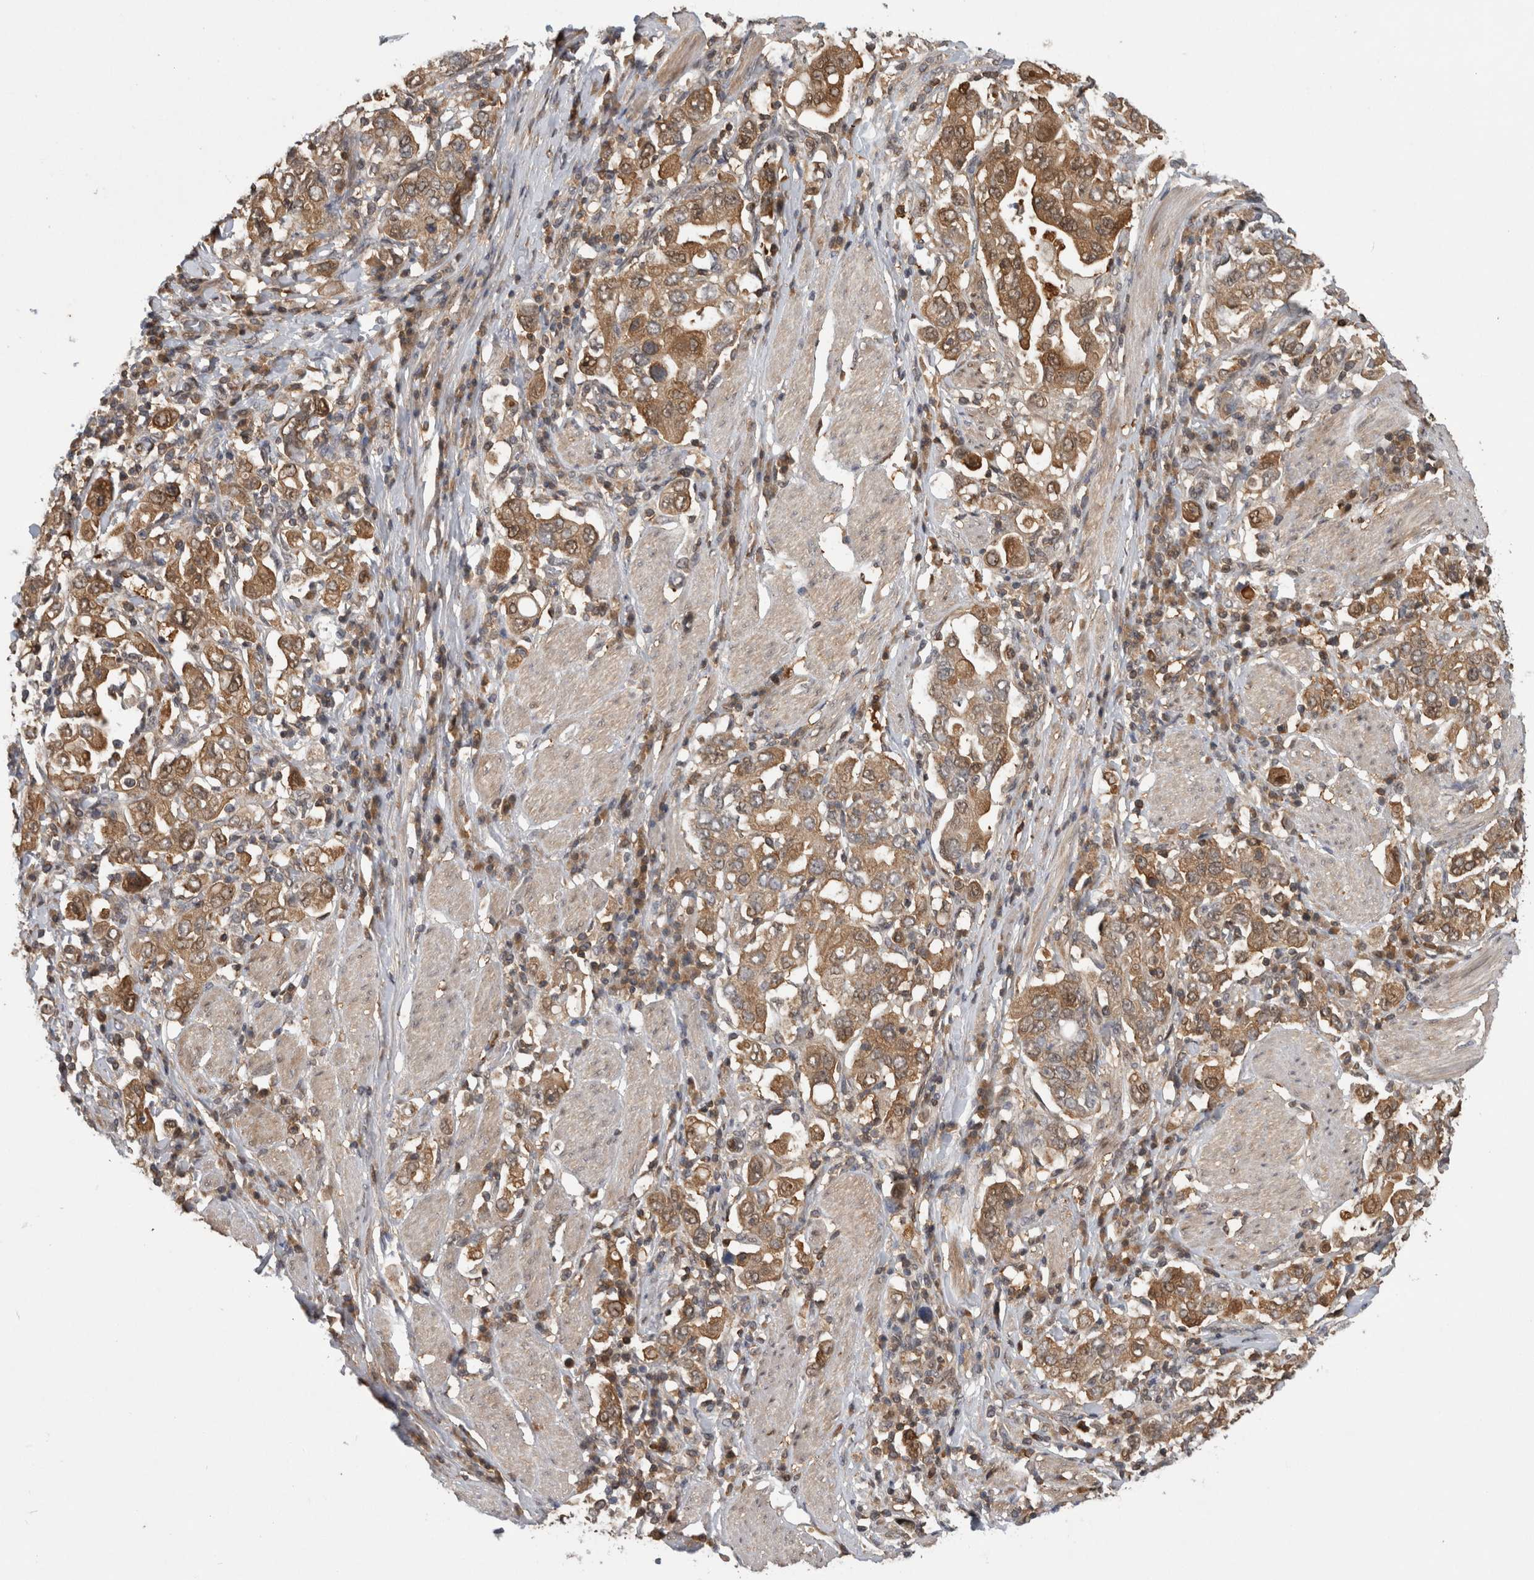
{"staining": {"intensity": "moderate", "quantity": ">75%", "location": "cytoplasmic/membranous"}, "tissue": "stomach cancer", "cell_type": "Tumor cells", "image_type": "cancer", "snomed": [{"axis": "morphology", "description": "Adenocarcinoma, NOS"}, {"axis": "topography", "description": "Stomach, upper"}], "caption": "Immunohistochemical staining of stomach cancer (adenocarcinoma) reveals moderate cytoplasmic/membranous protein staining in about >75% of tumor cells.", "gene": "ASTN2", "patient": {"sex": "male", "age": 62}}